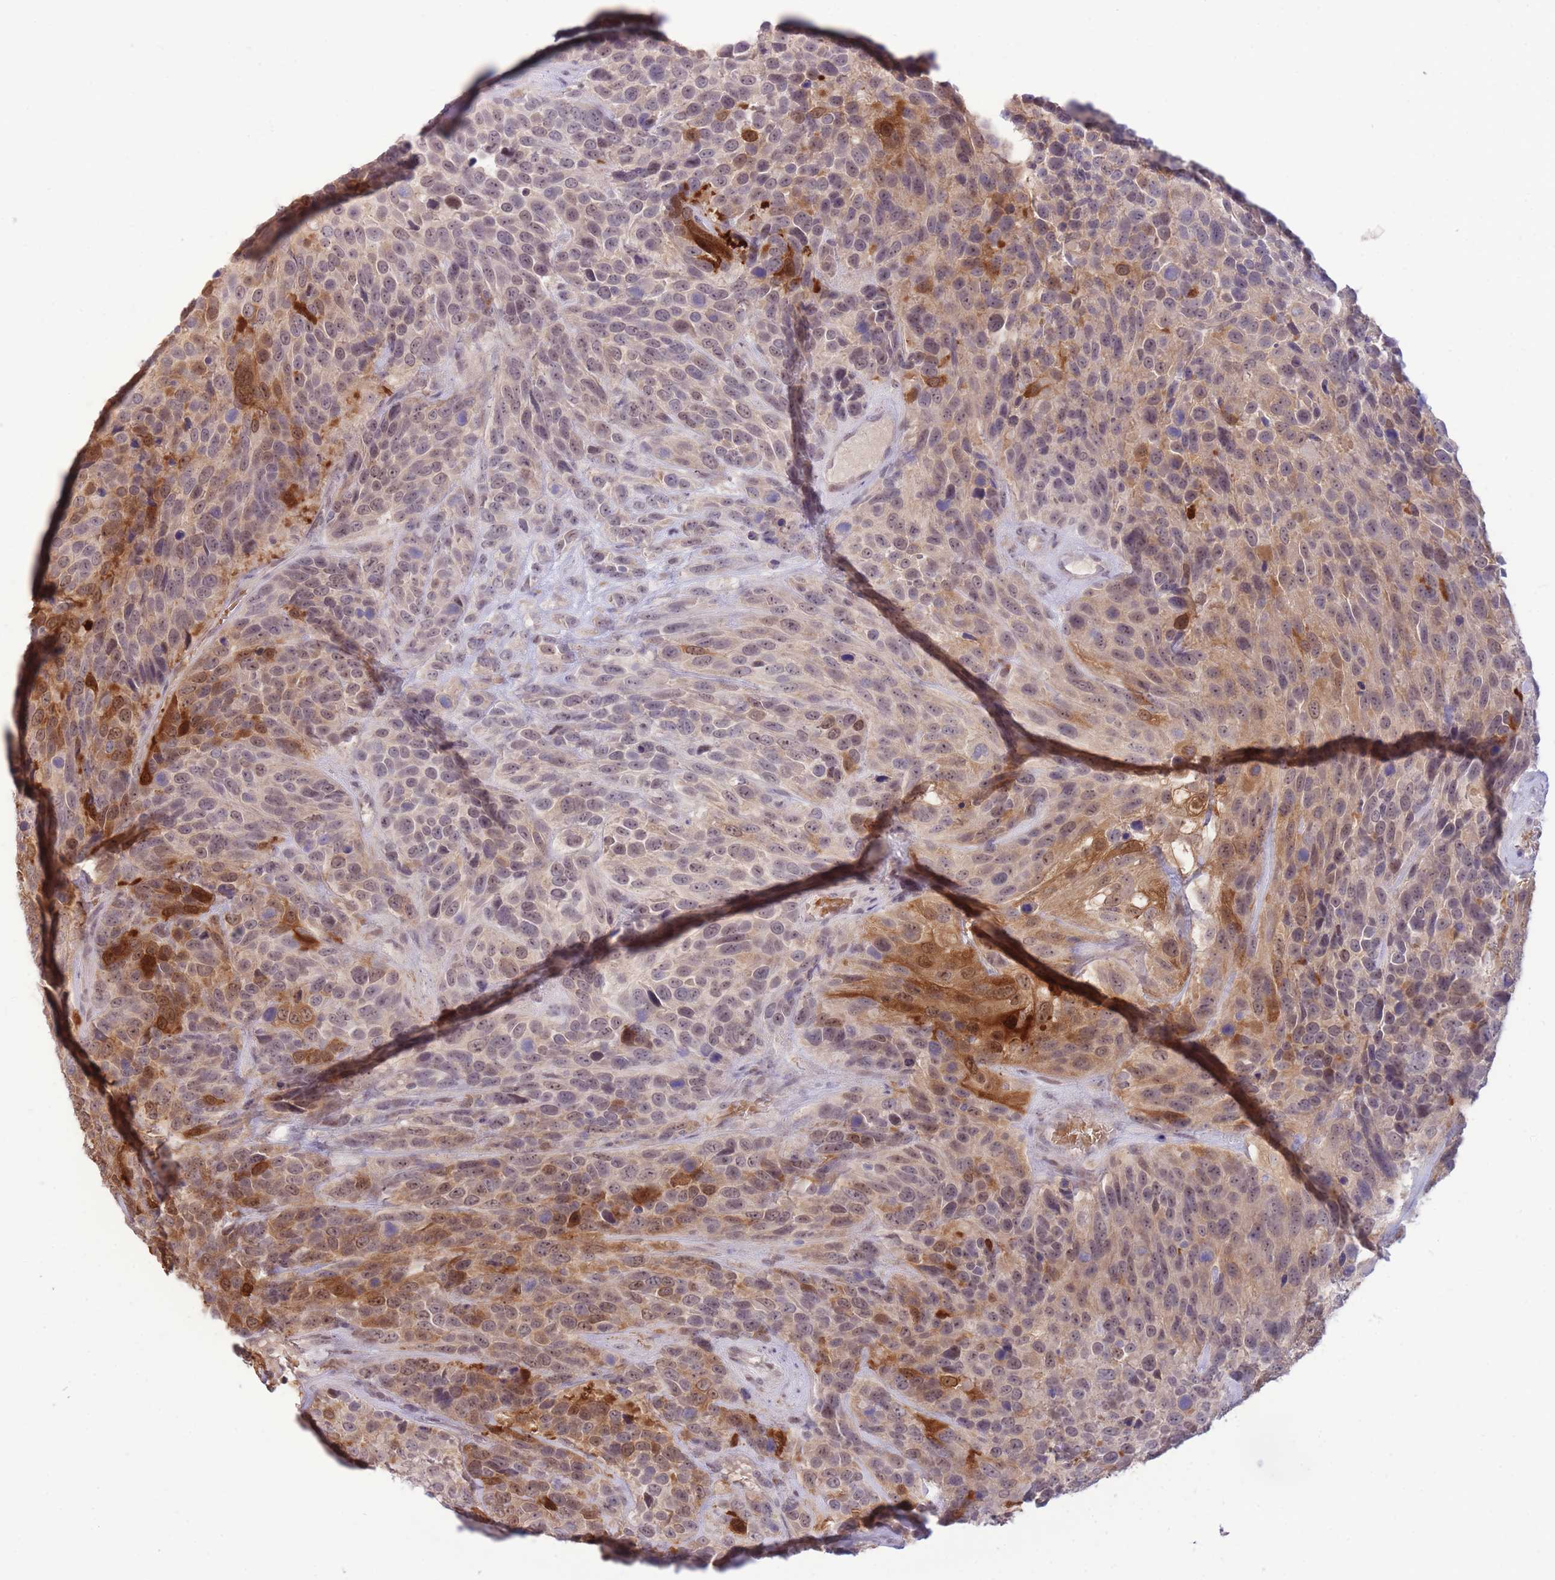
{"staining": {"intensity": "moderate", "quantity": "<25%", "location": "cytoplasmic/membranous,nuclear"}, "tissue": "urothelial cancer", "cell_type": "Tumor cells", "image_type": "cancer", "snomed": [{"axis": "morphology", "description": "Urothelial carcinoma, High grade"}, {"axis": "topography", "description": "Urinary bladder"}], "caption": "High-power microscopy captured an immunohistochemistry (IHC) image of urothelial cancer, revealing moderate cytoplasmic/membranous and nuclear staining in about <25% of tumor cells.", "gene": "FBXO46", "patient": {"sex": "female", "age": 70}}